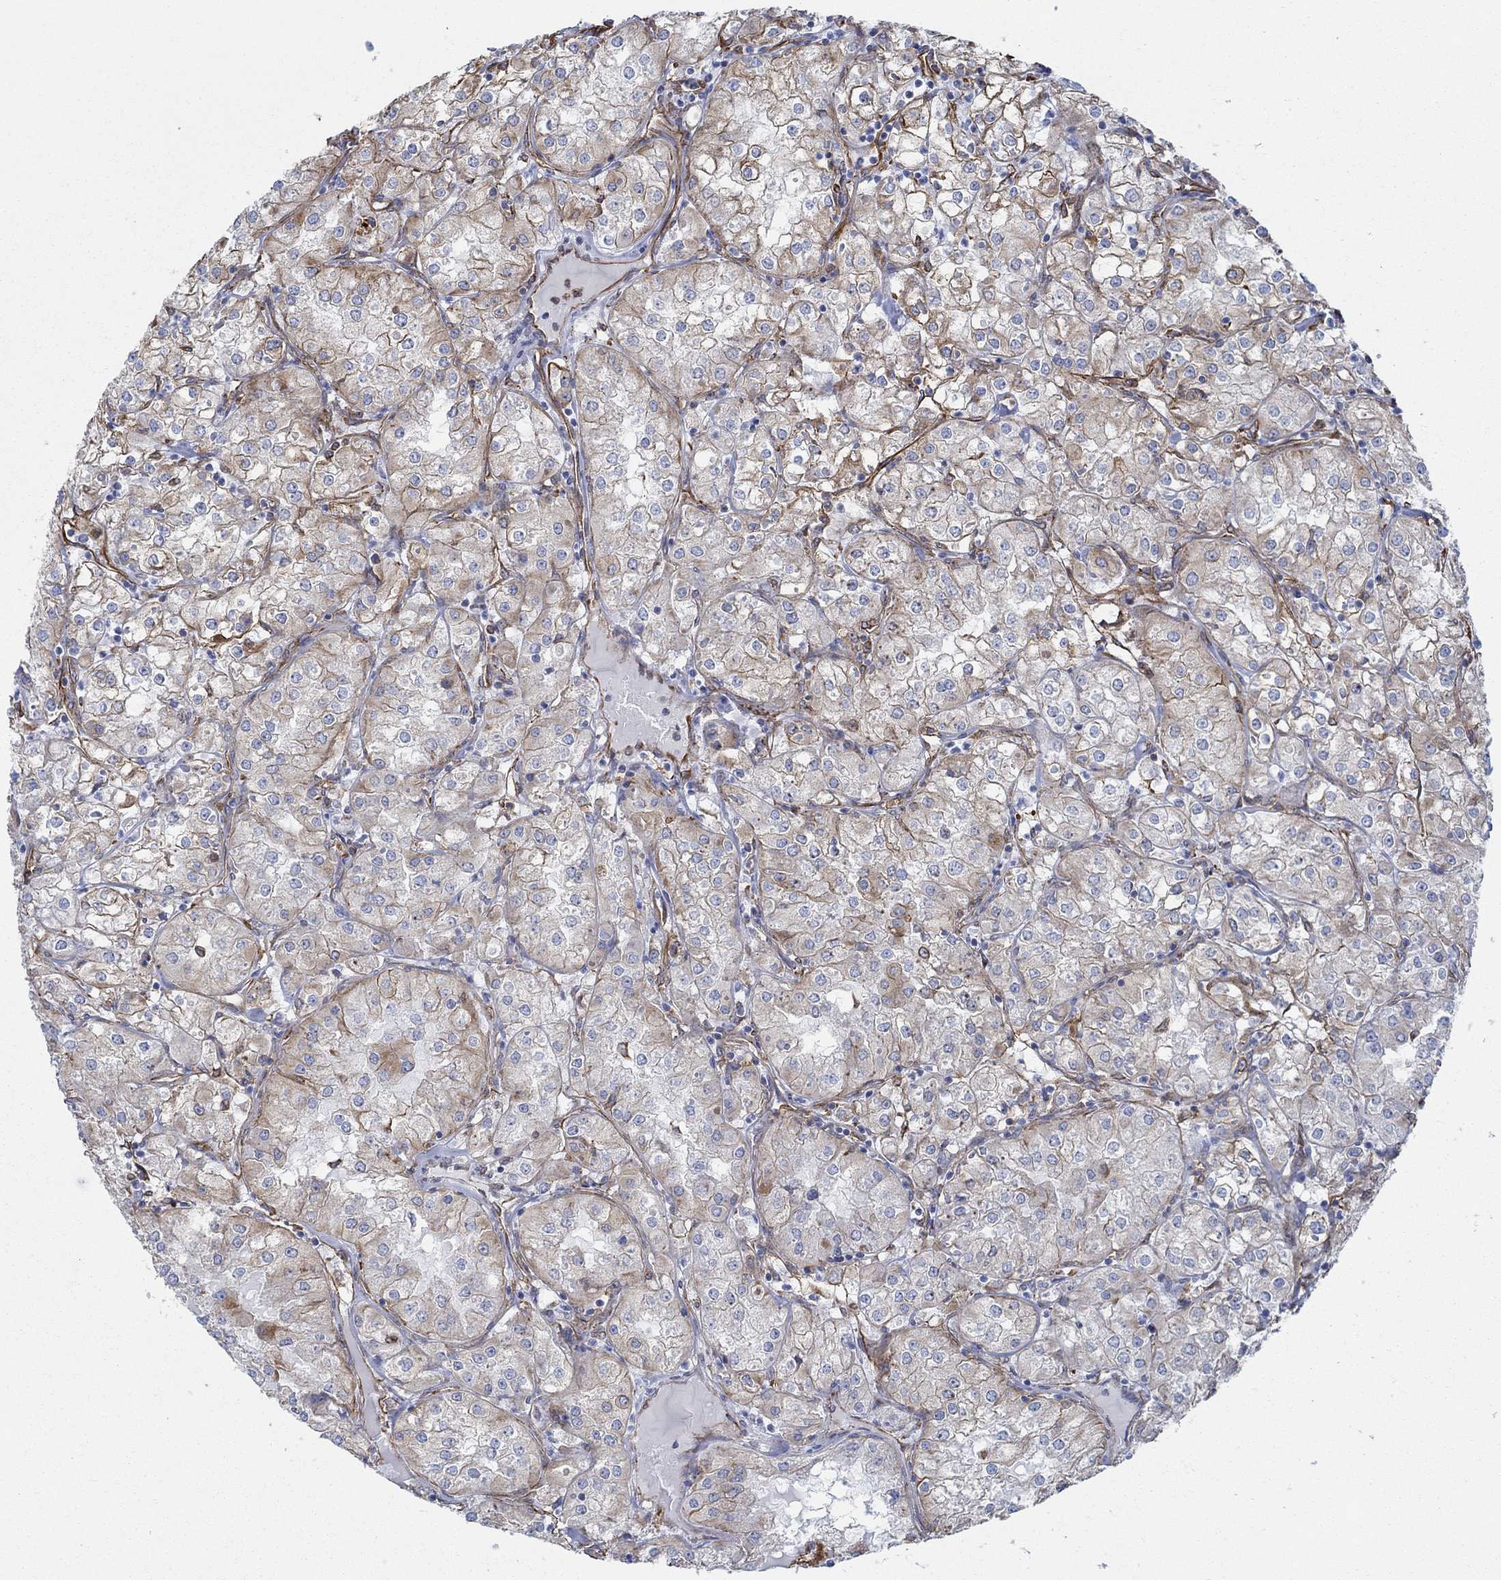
{"staining": {"intensity": "moderate", "quantity": "25%-75%", "location": "cytoplasmic/membranous"}, "tissue": "renal cancer", "cell_type": "Tumor cells", "image_type": "cancer", "snomed": [{"axis": "morphology", "description": "Adenocarcinoma, NOS"}, {"axis": "topography", "description": "Kidney"}], "caption": "Immunohistochemistry image of human renal adenocarcinoma stained for a protein (brown), which exhibits medium levels of moderate cytoplasmic/membranous positivity in about 25%-75% of tumor cells.", "gene": "STC2", "patient": {"sex": "male", "age": 77}}